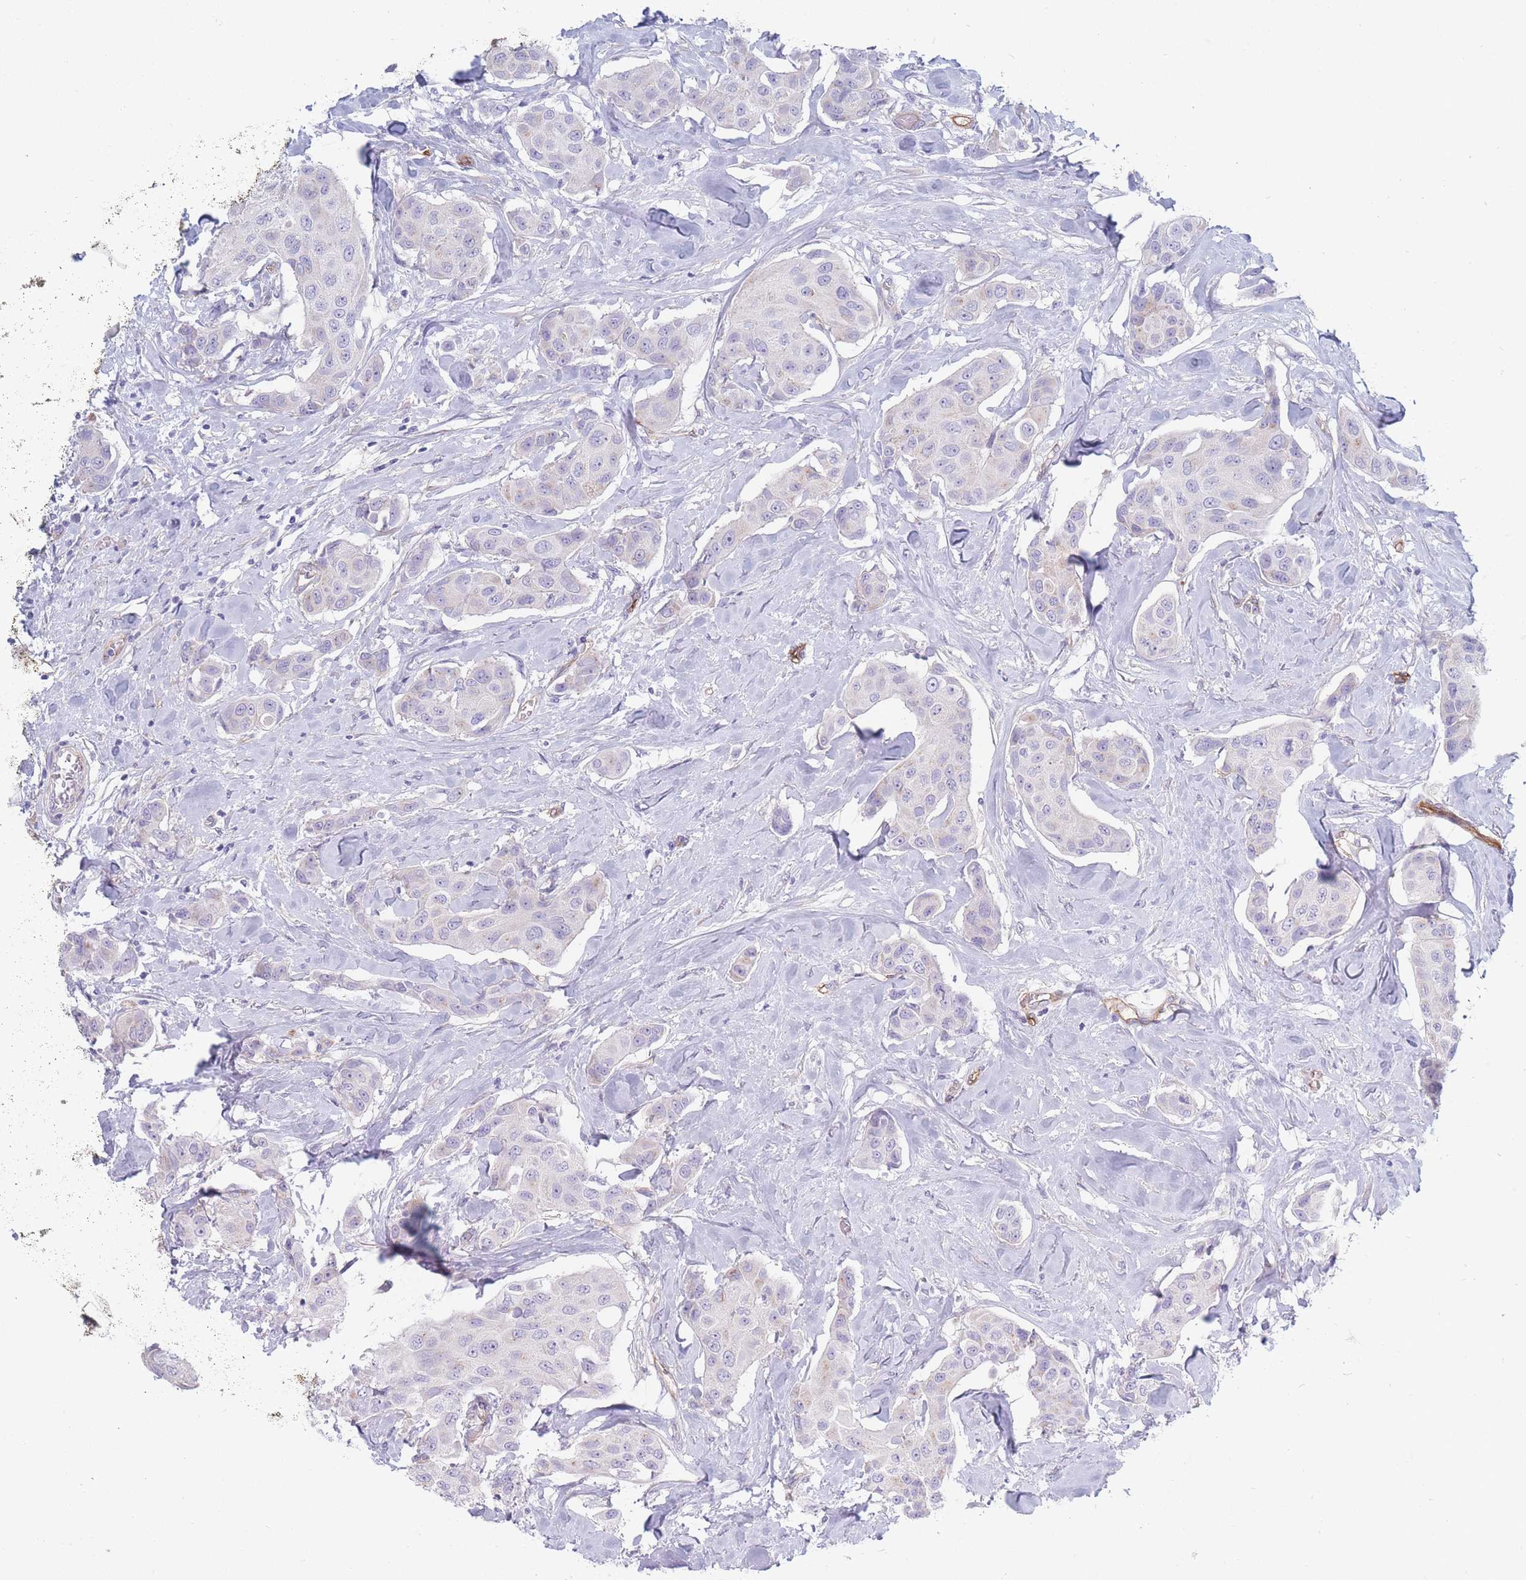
{"staining": {"intensity": "negative", "quantity": "none", "location": "none"}, "tissue": "breast cancer", "cell_type": "Tumor cells", "image_type": "cancer", "snomed": [{"axis": "morphology", "description": "Duct carcinoma"}, {"axis": "topography", "description": "Breast"}, {"axis": "topography", "description": "Lymph node"}], "caption": "IHC micrograph of neoplastic tissue: breast infiltrating ductal carcinoma stained with DAB (3,3'-diaminobenzidine) exhibits no significant protein staining in tumor cells.", "gene": "PLPP1", "patient": {"sex": "female", "age": 80}}